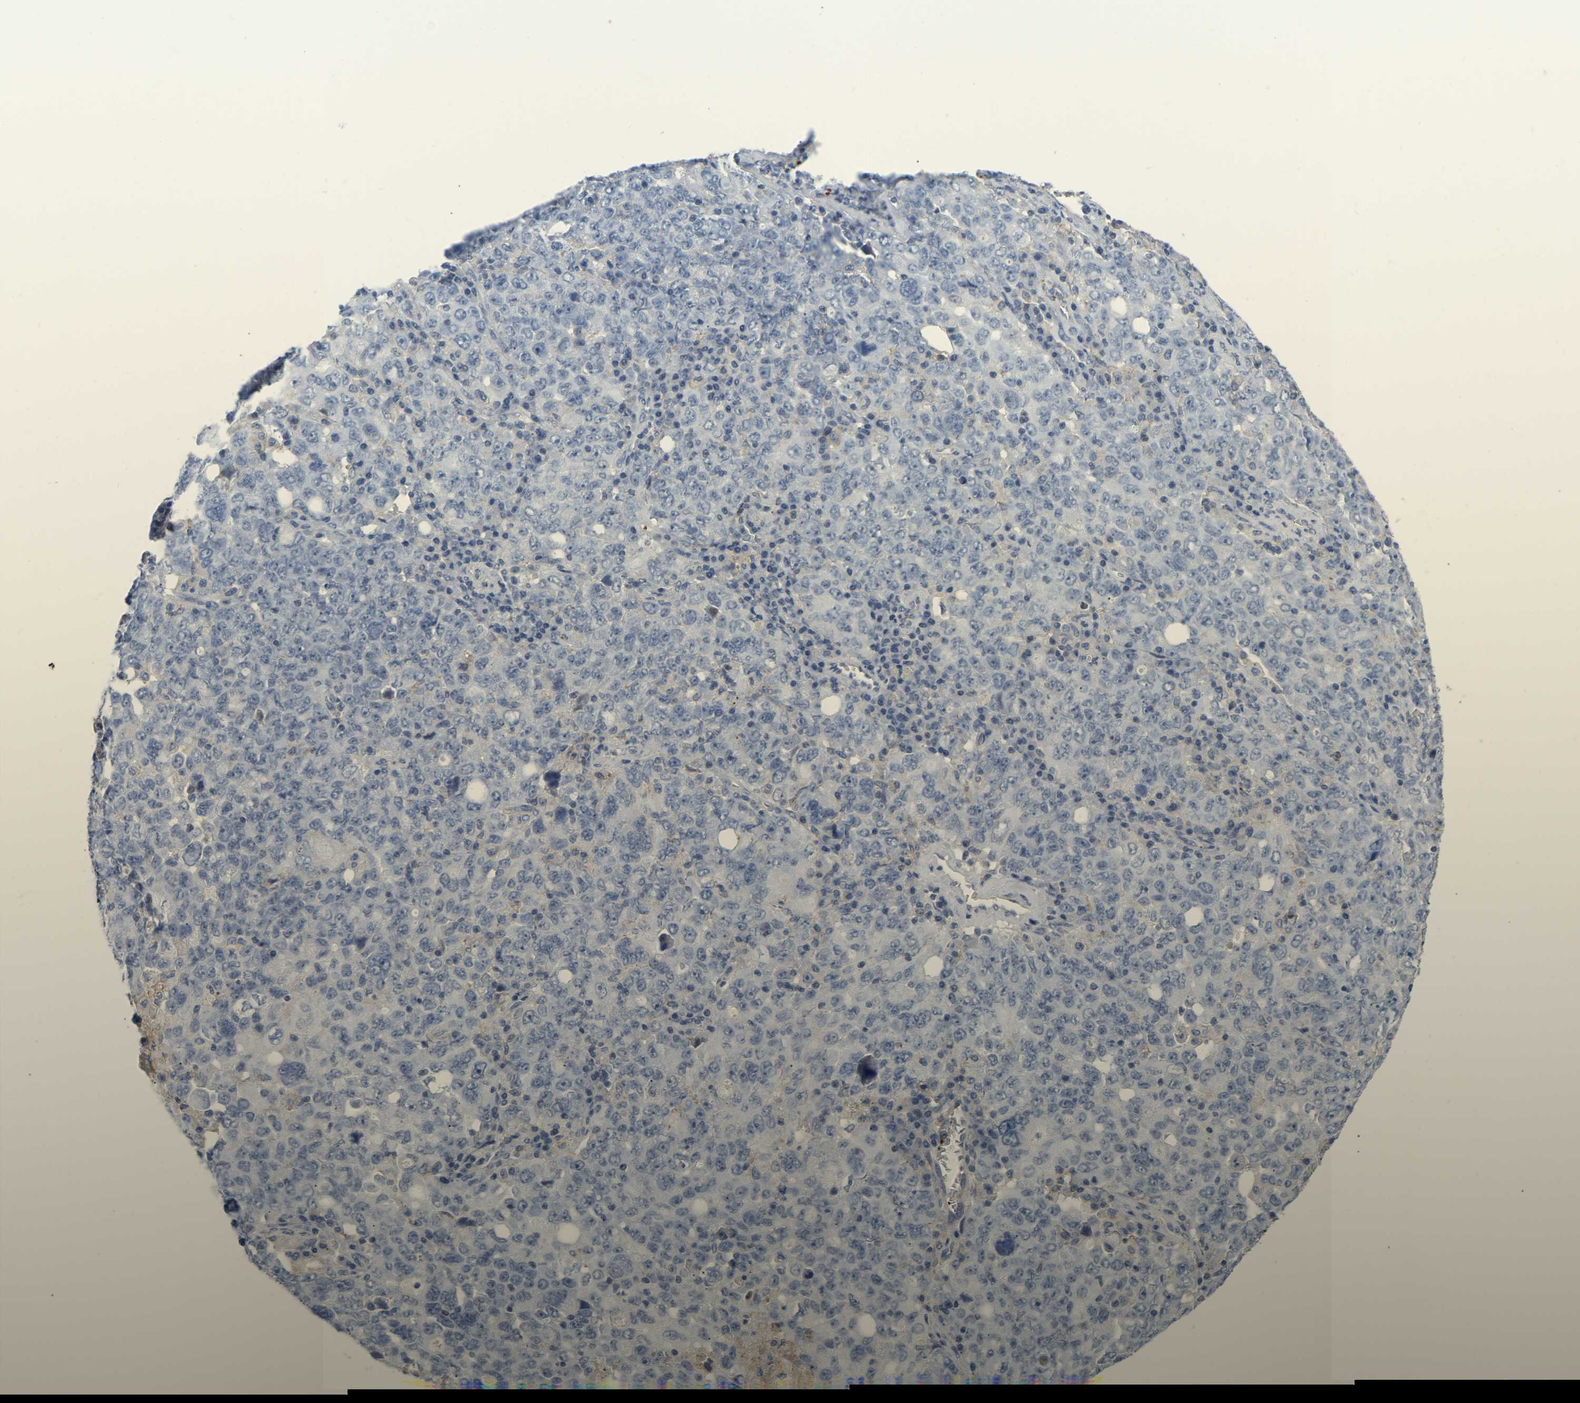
{"staining": {"intensity": "negative", "quantity": "none", "location": "none"}, "tissue": "ovarian cancer", "cell_type": "Tumor cells", "image_type": "cancer", "snomed": [{"axis": "morphology", "description": "Carcinoma, endometroid"}, {"axis": "topography", "description": "Ovary"}], "caption": "The histopathology image exhibits no staining of tumor cells in ovarian cancer (endometroid carcinoma). The staining is performed using DAB (3,3'-diaminobenzidine) brown chromogen with nuclei counter-stained in using hematoxylin.", "gene": "ZNF449", "patient": {"sex": "female", "age": 62}}